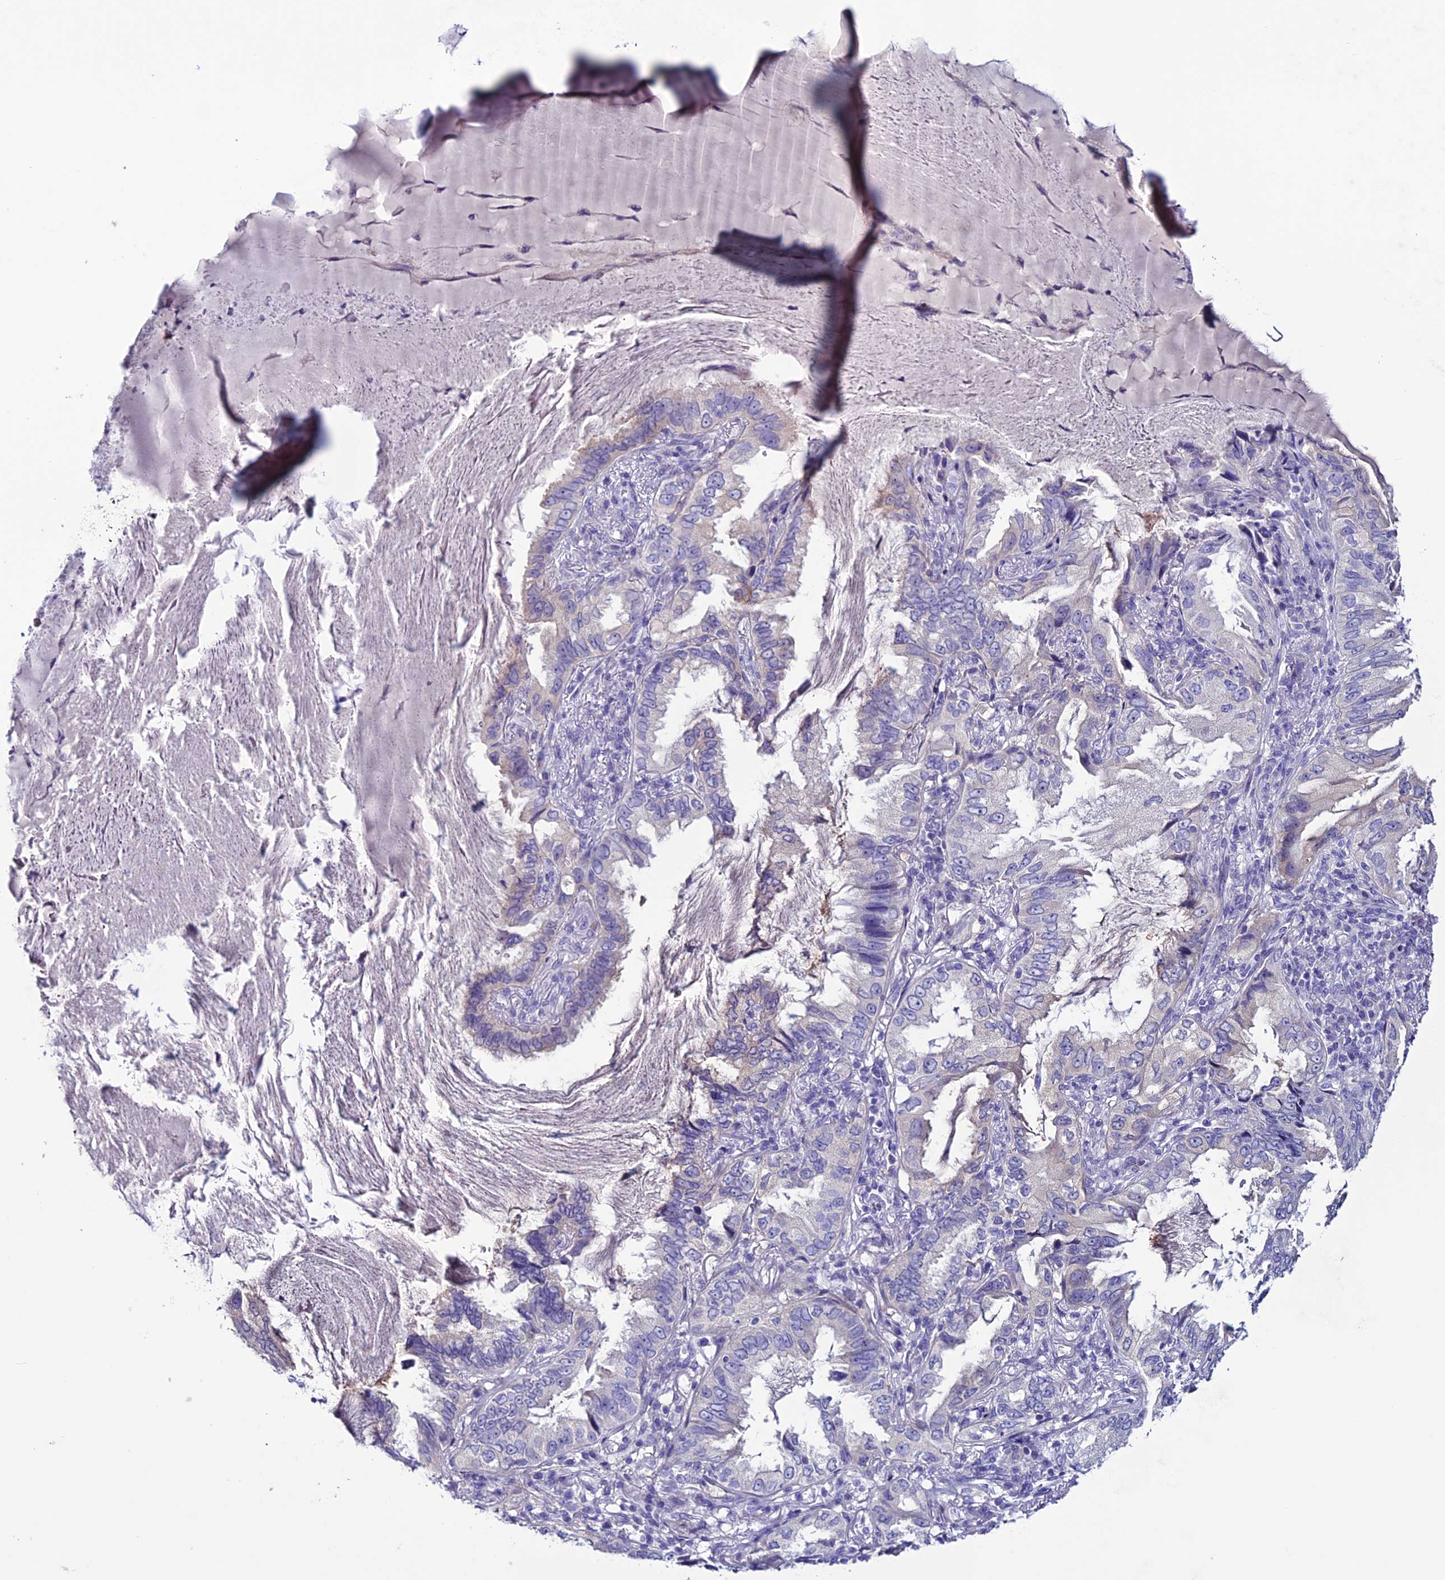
{"staining": {"intensity": "negative", "quantity": "none", "location": "none"}, "tissue": "lung cancer", "cell_type": "Tumor cells", "image_type": "cancer", "snomed": [{"axis": "morphology", "description": "Adenocarcinoma, NOS"}, {"axis": "topography", "description": "Lung"}], "caption": "IHC photomicrograph of lung adenocarcinoma stained for a protein (brown), which exhibits no staining in tumor cells.", "gene": "CLEC2L", "patient": {"sex": "female", "age": 69}}